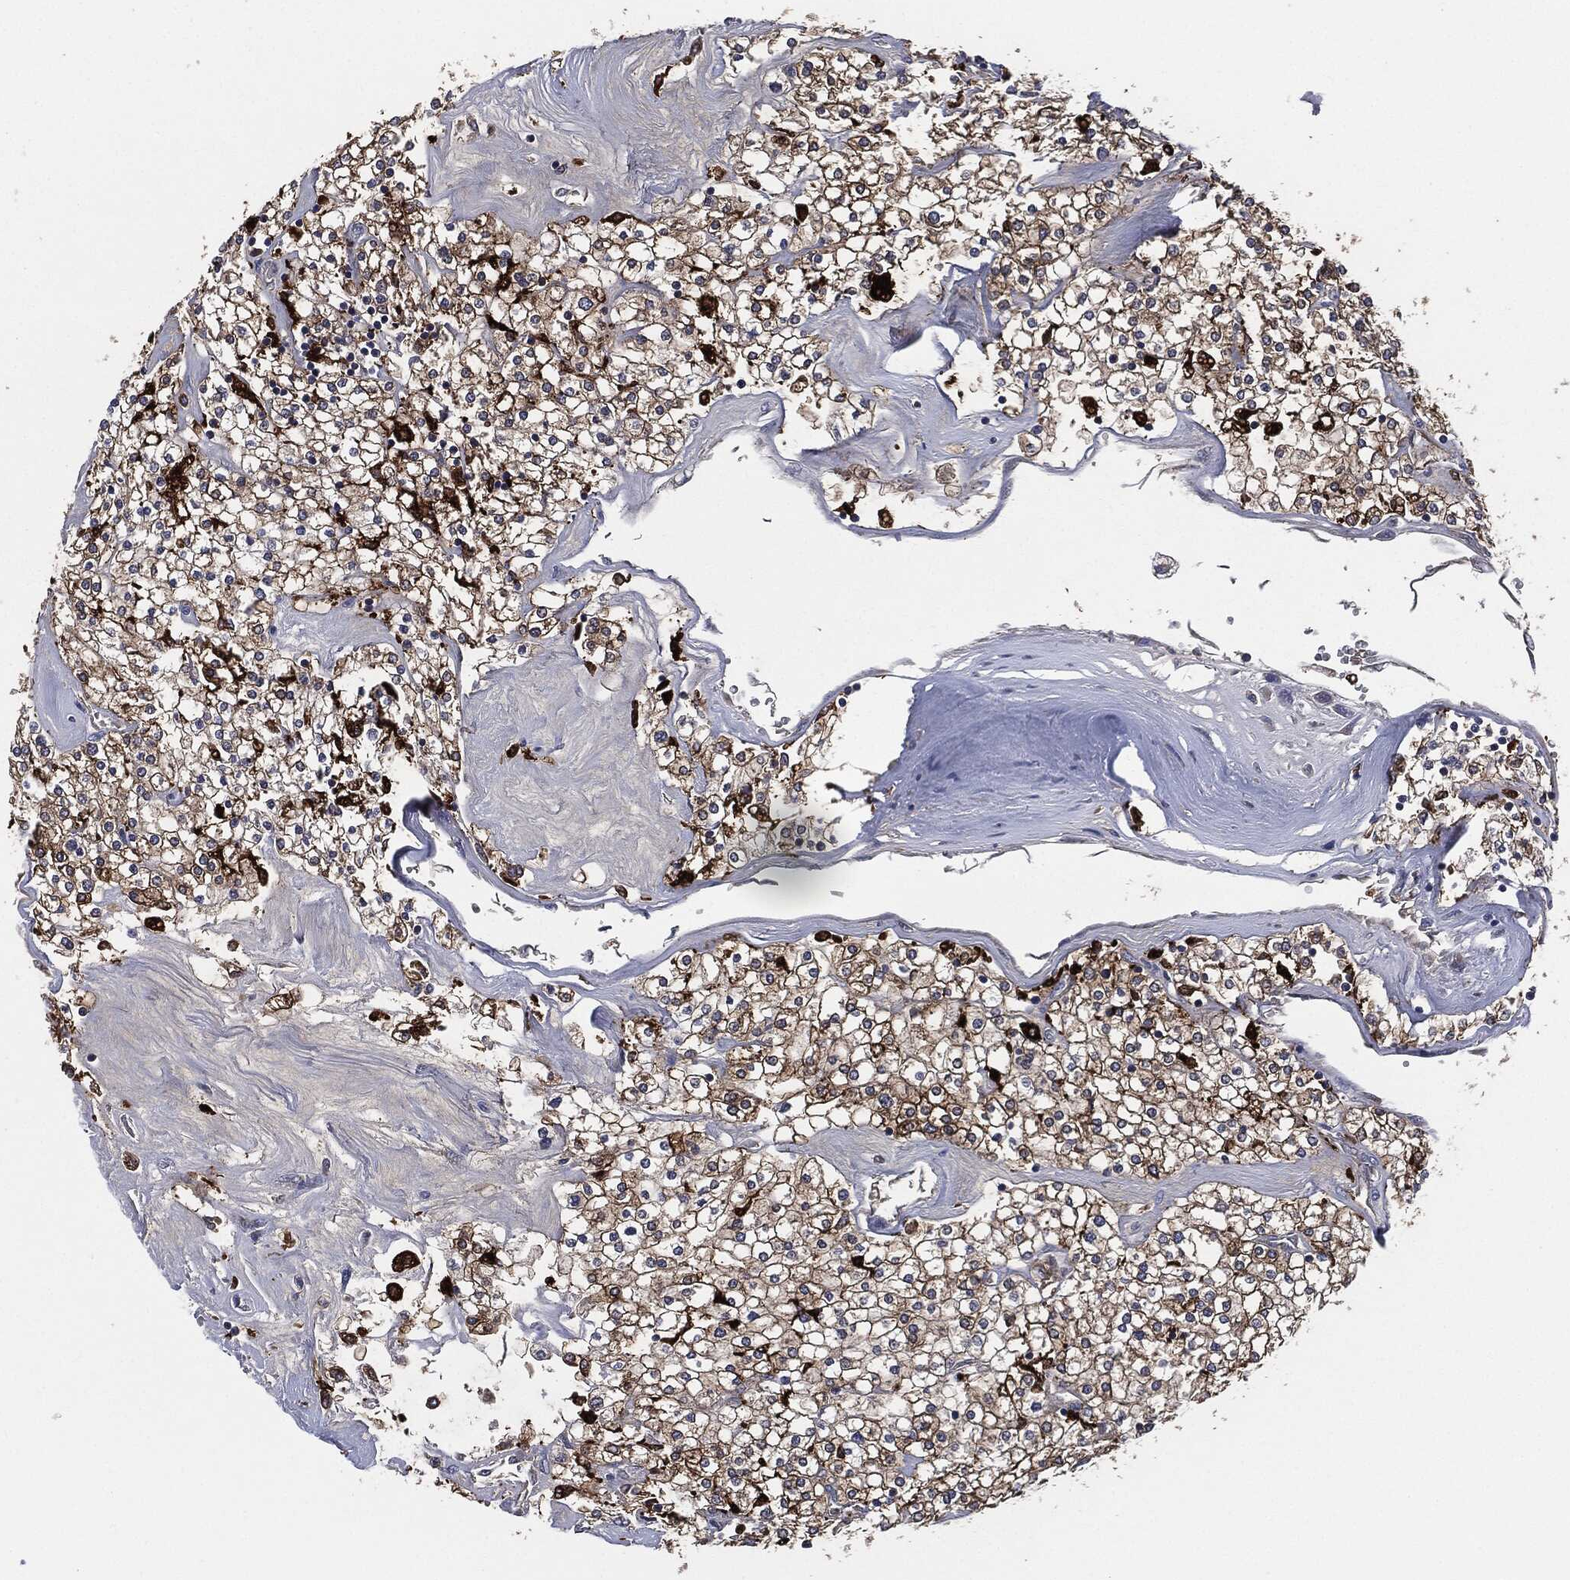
{"staining": {"intensity": "moderate", "quantity": ">75%", "location": "cytoplasmic/membranous"}, "tissue": "renal cancer", "cell_type": "Tumor cells", "image_type": "cancer", "snomed": [{"axis": "morphology", "description": "Adenocarcinoma, NOS"}, {"axis": "topography", "description": "Kidney"}], "caption": "The micrograph exhibits staining of renal cancer, revealing moderate cytoplasmic/membranous protein positivity (brown color) within tumor cells.", "gene": "TMEM11", "patient": {"sex": "male", "age": 80}}